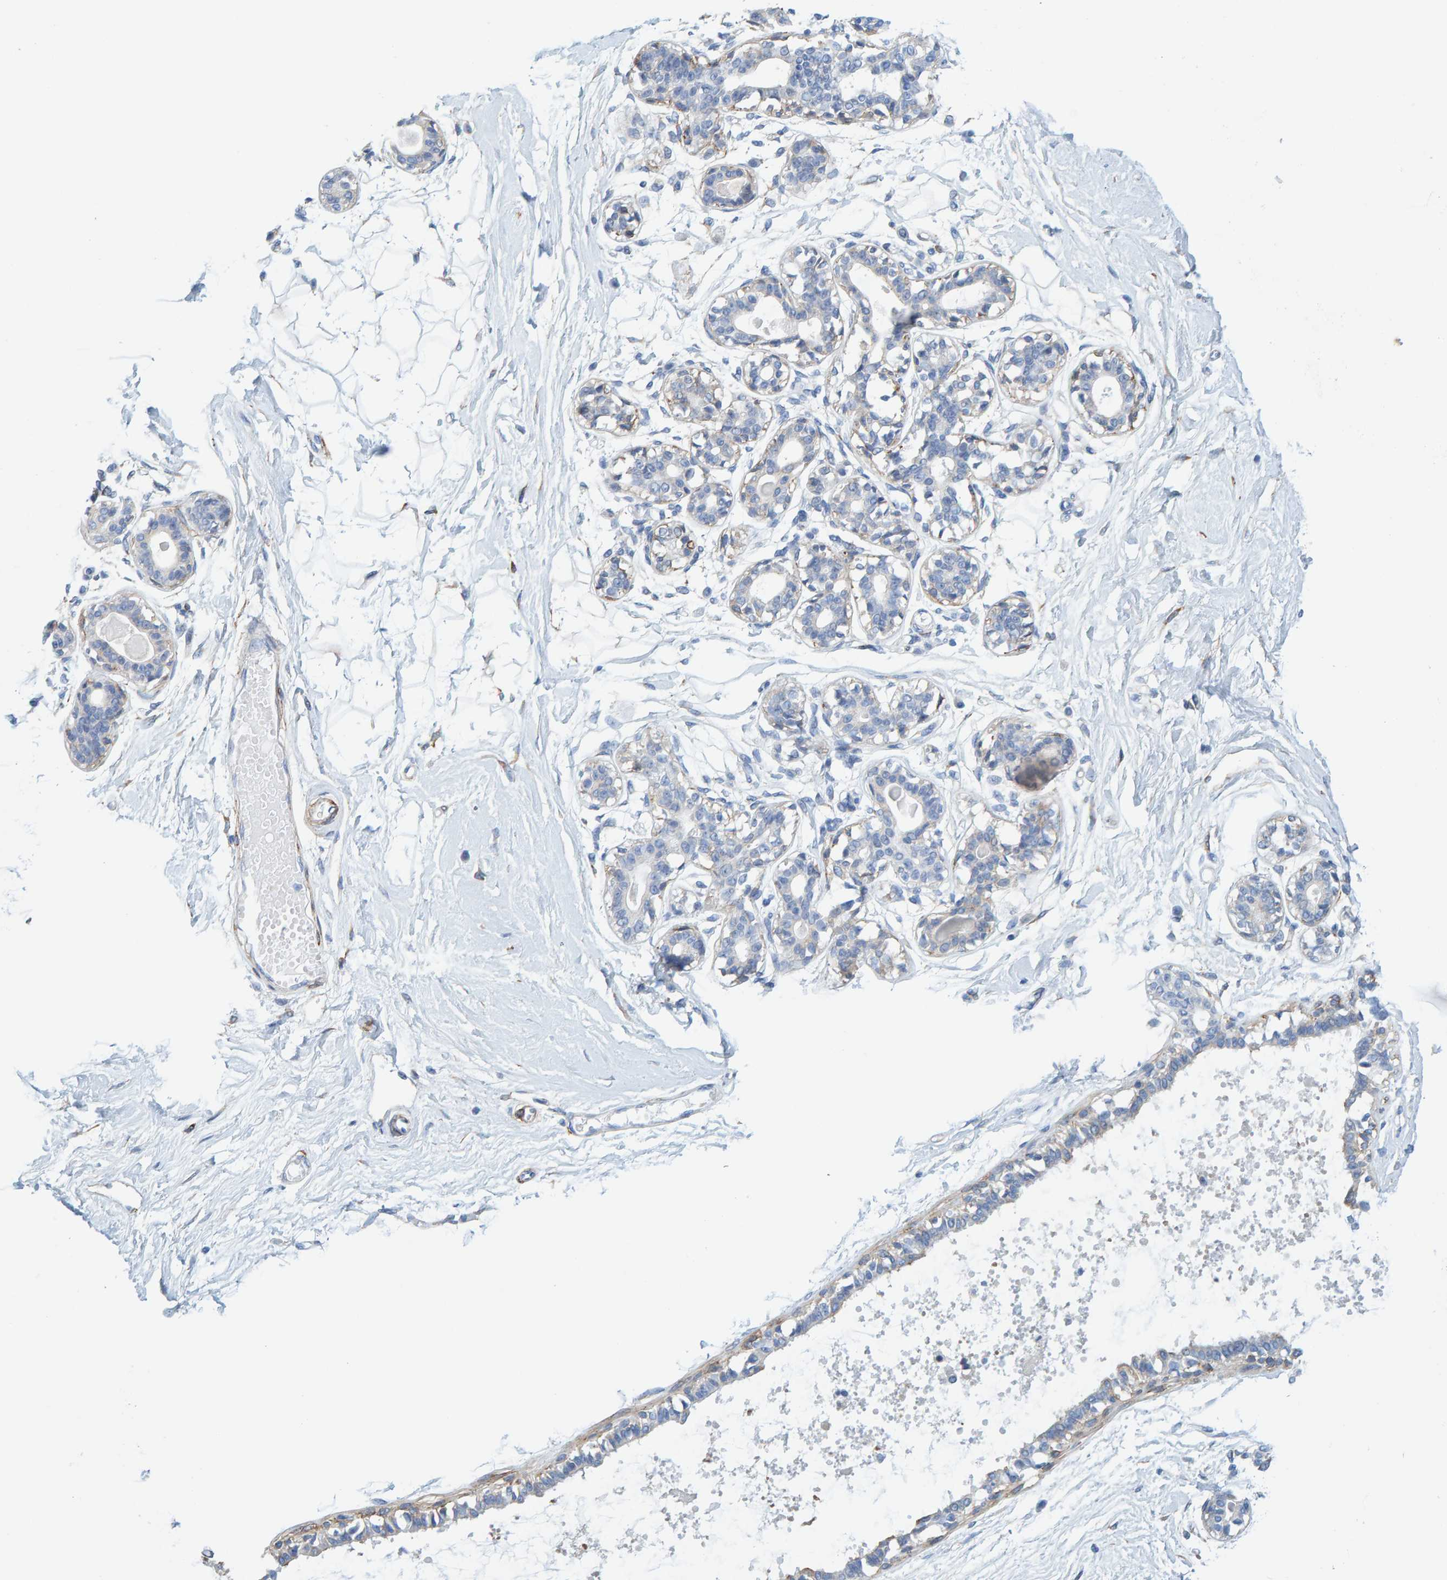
{"staining": {"intensity": "negative", "quantity": "none", "location": "none"}, "tissue": "breast", "cell_type": "Adipocytes", "image_type": "normal", "snomed": [{"axis": "morphology", "description": "Normal tissue, NOS"}, {"axis": "topography", "description": "Breast"}], "caption": "This image is of unremarkable breast stained with IHC to label a protein in brown with the nuclei are counter-stained blue. There is no expression in adipocytes. (Stains: DAB IHC with hematoxylin counter stain, Microscopy: brightfield microscopy at high magnification).", "gene": "MAP1B", "patient": {"sex": "female", "age": 45}}